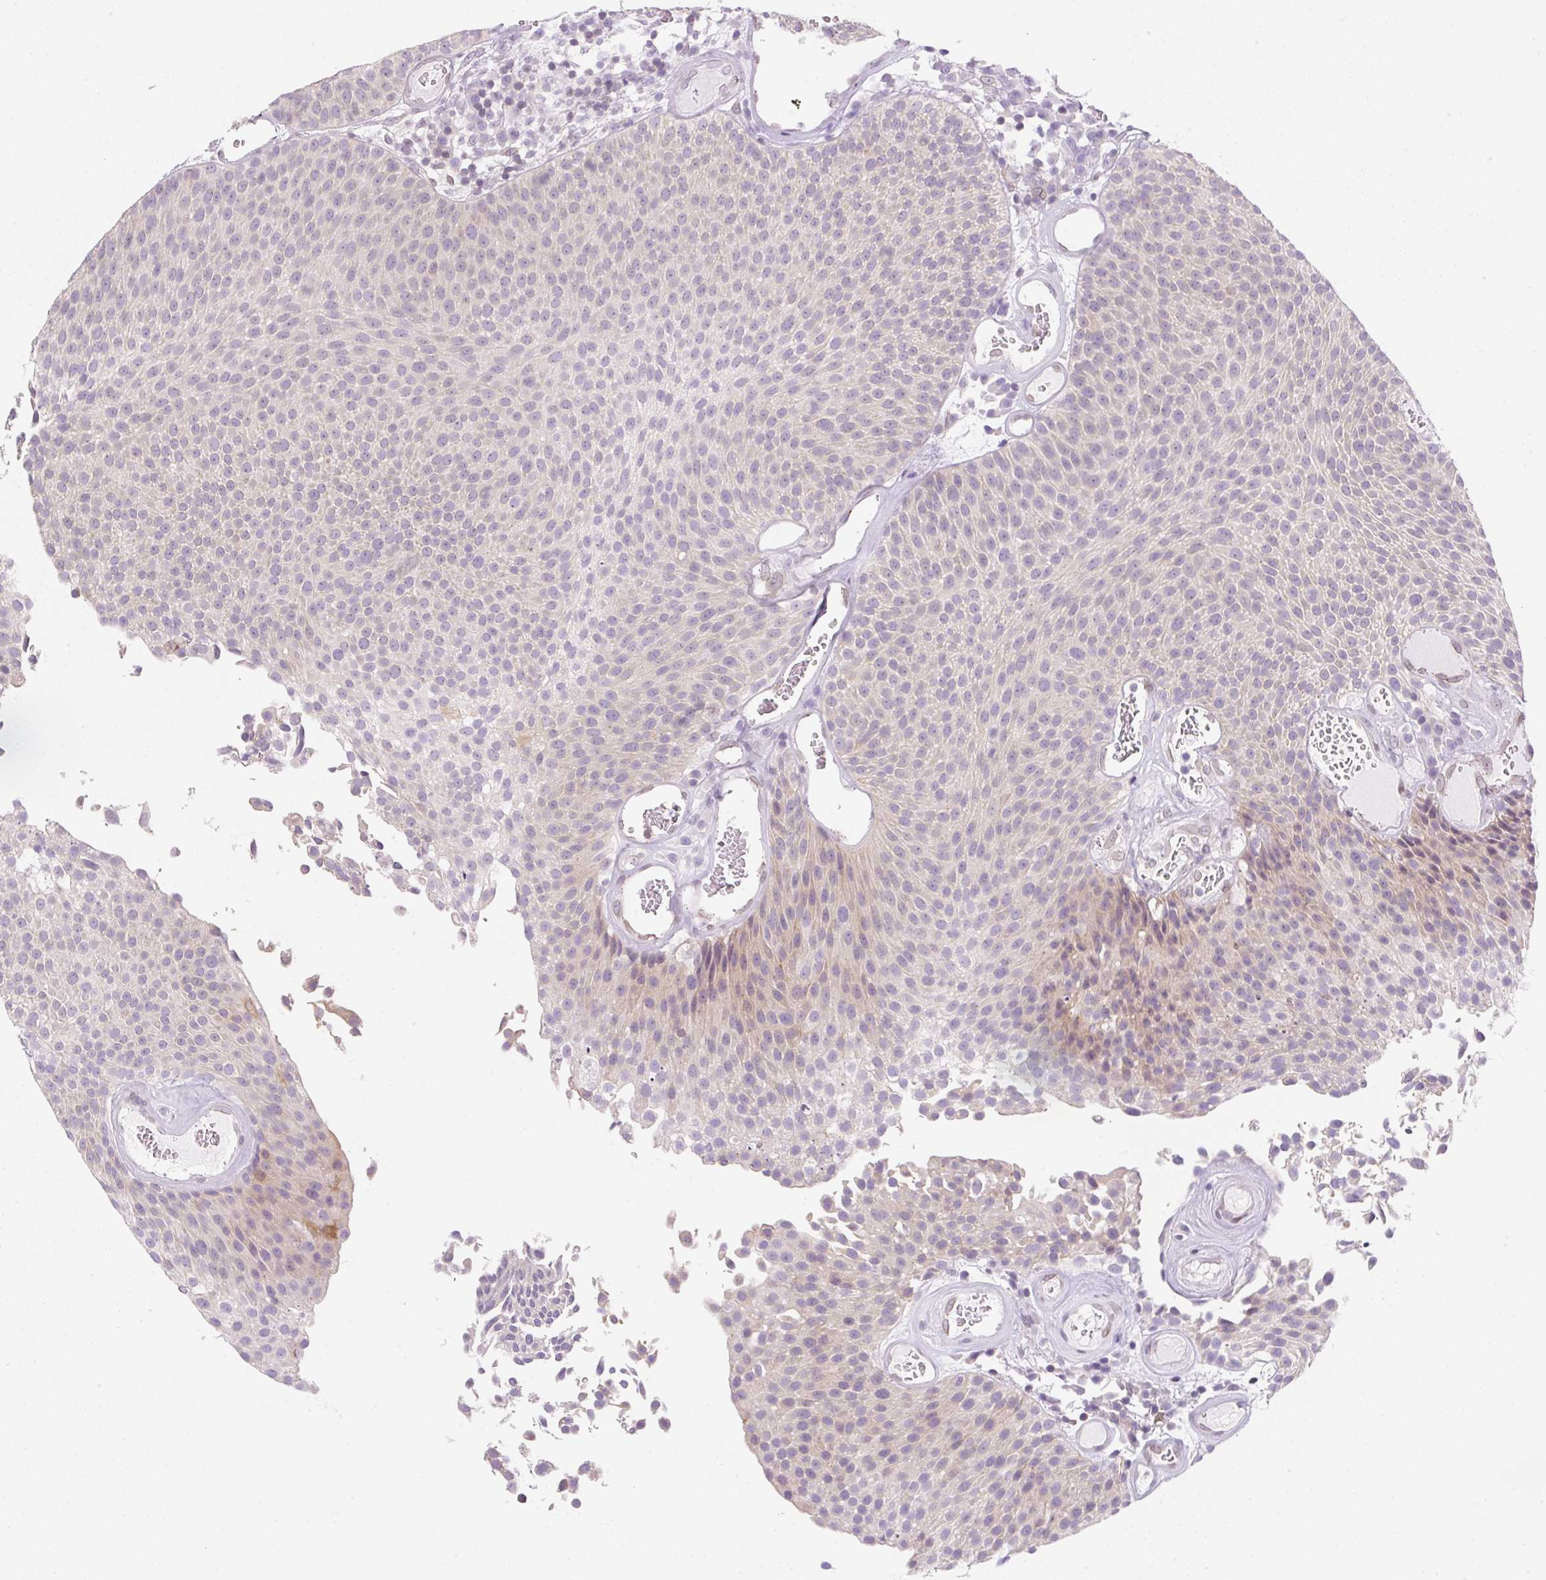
{"staining": {"intensity": "weak", "quantity": "<25%", "location": "cytoplasmic/membranous"}, "tissue": "urothelial cancer", "cell_type": "Tumor cells", "image_type": "cancer", "snomed": [{"axis": "morphology", "description": "Urothelial carcinoma, Low grade"}, {"axis": "topography", "description": "Urinary bladder"}], "caption": "Tumor cells are negative for brown protein staining in urothelial cancer.", "gene": "SYNE3", "patient": {"sex": "female", "age": 79}}